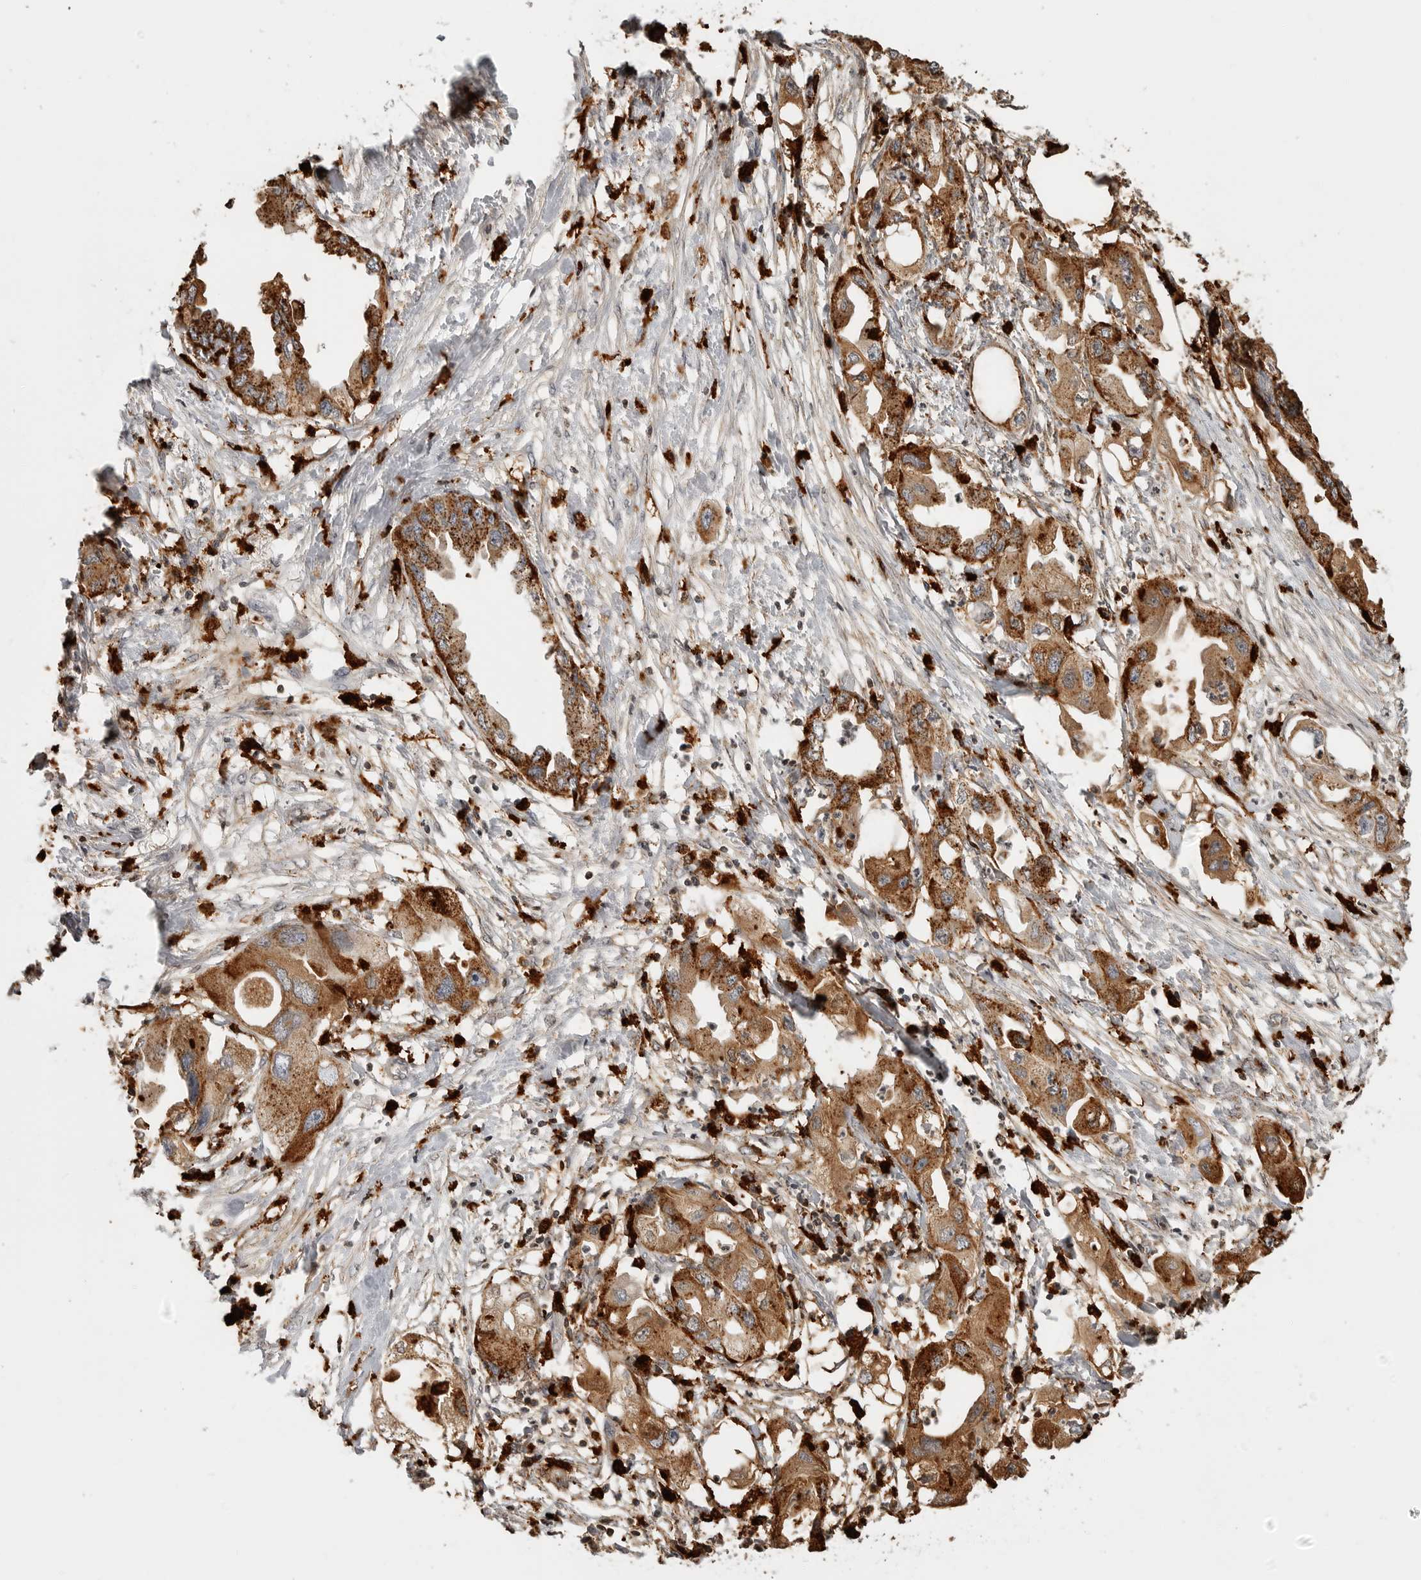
{"staining": {"intensity": "strong", "quantity": ">75%", "location": "cytoplasmic/membranous"}, "tissue": "endometrial cancer", "cell_type": "Tumor cells", "image_type": "cancer", "snomed": [{"axis": "morphology", "description": "Adenocarcinoma, NOS"}, {"axis": "morphology", "description": "Adenocarcinoma, metastatic, NOS"}, {"axis": "topography", "description": "Adipose tissue"}, {"axis": "topography", "description": "Endometrium"}], "caption": "The immunohistochemical stain shows strong cytoplasmic/membranous positivity in tumor cells of endometrial cancer (metastatic adenocarcinoma) tissue. (Brightfield microscopy of DAB IHC at high magnification).", "gene": "IFI30", "patient": {"sex": "female", "age": 67}}